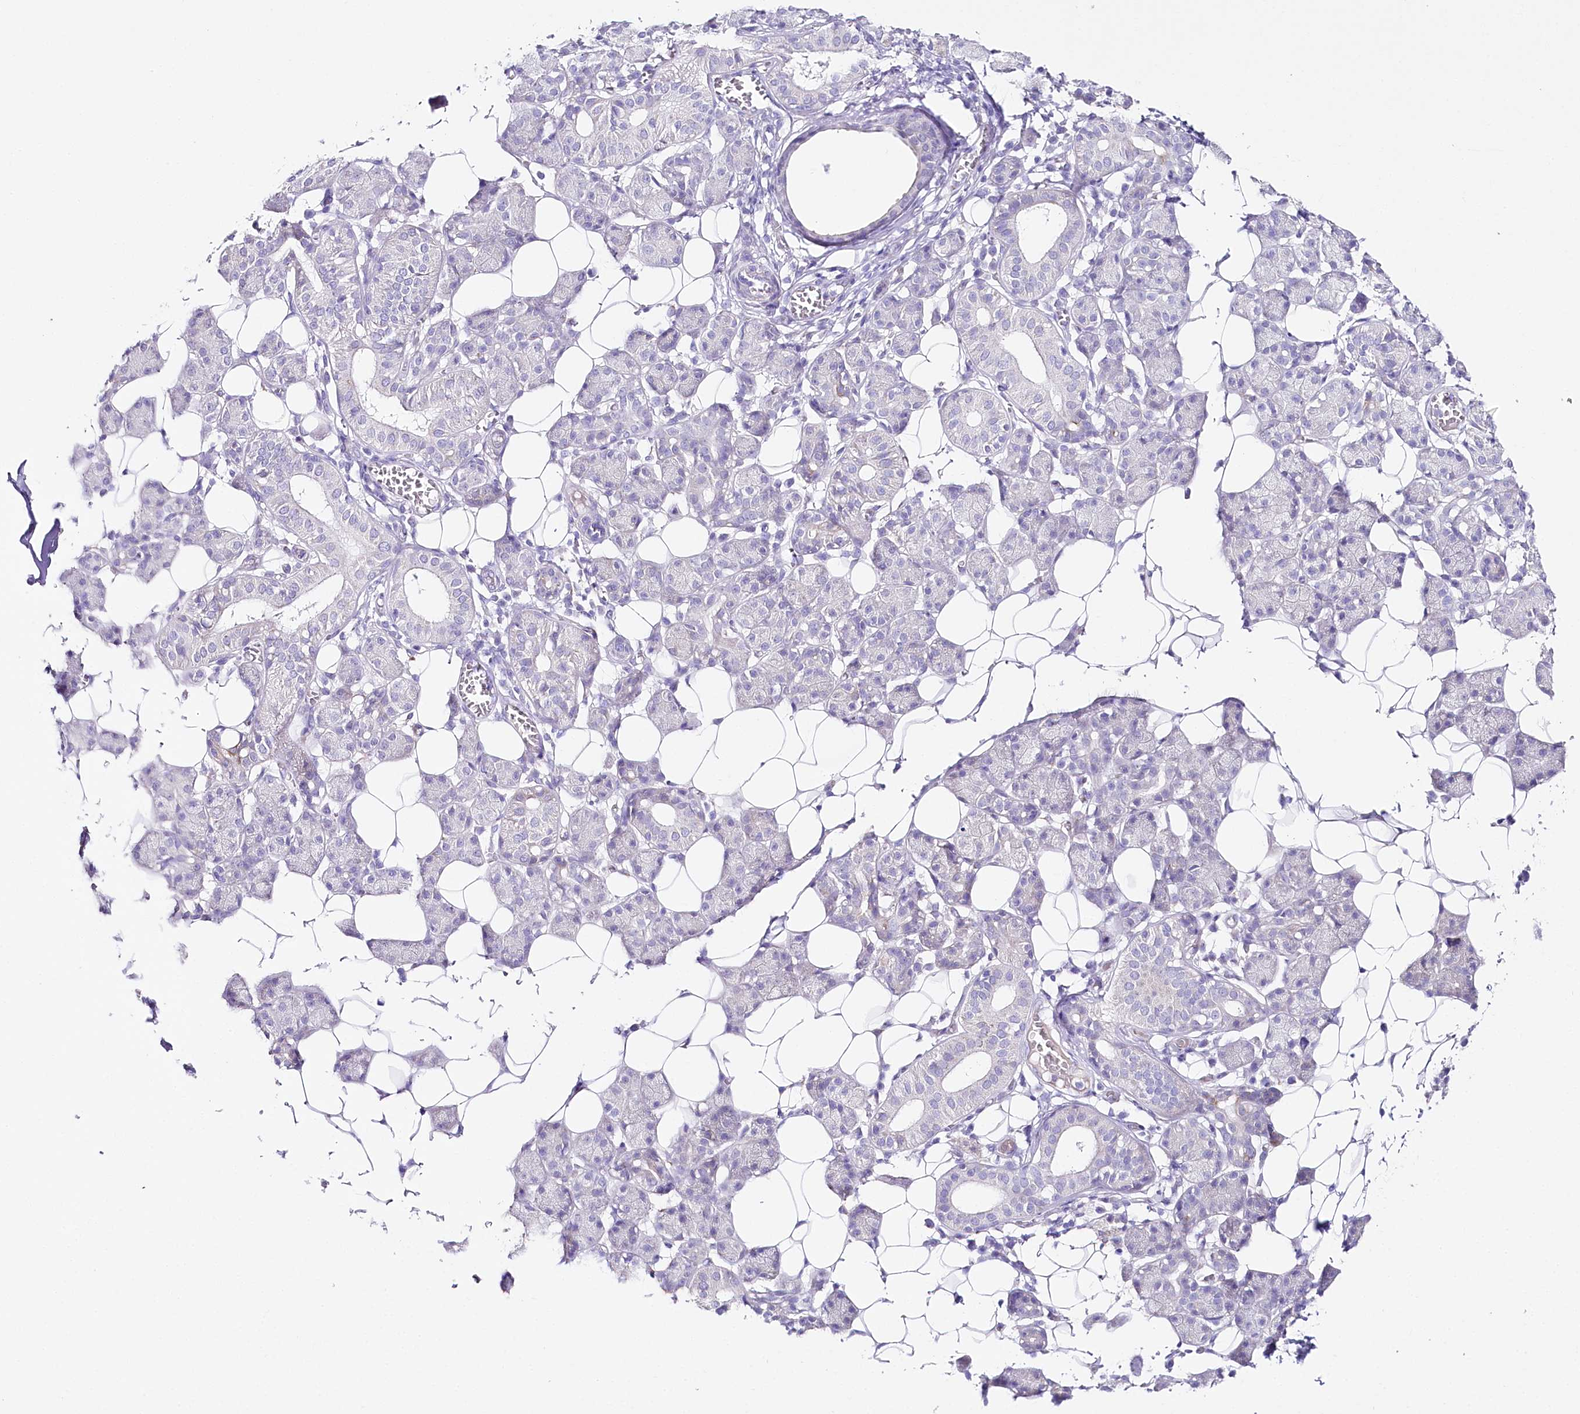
{"staining": {"intensity": "negative", "quantity": "none", "location": "none"}, "tissue": "salivary gland", "cell_type": "Glandular cells", "image_type": "normal", "snomed": [{"axis": "morphology", "description": "Normal tissue, NOS"}, {"axis": "topography", "description": "Salivary gland"}], "caption": "DAB (3,3'-diaminobenzidine) immunohistochemical staining of unremarkable human salivary gland displays no significant expression in glandular cells.", "gene": "CSN3", "patient": {"sex": "female", "age": 33}}